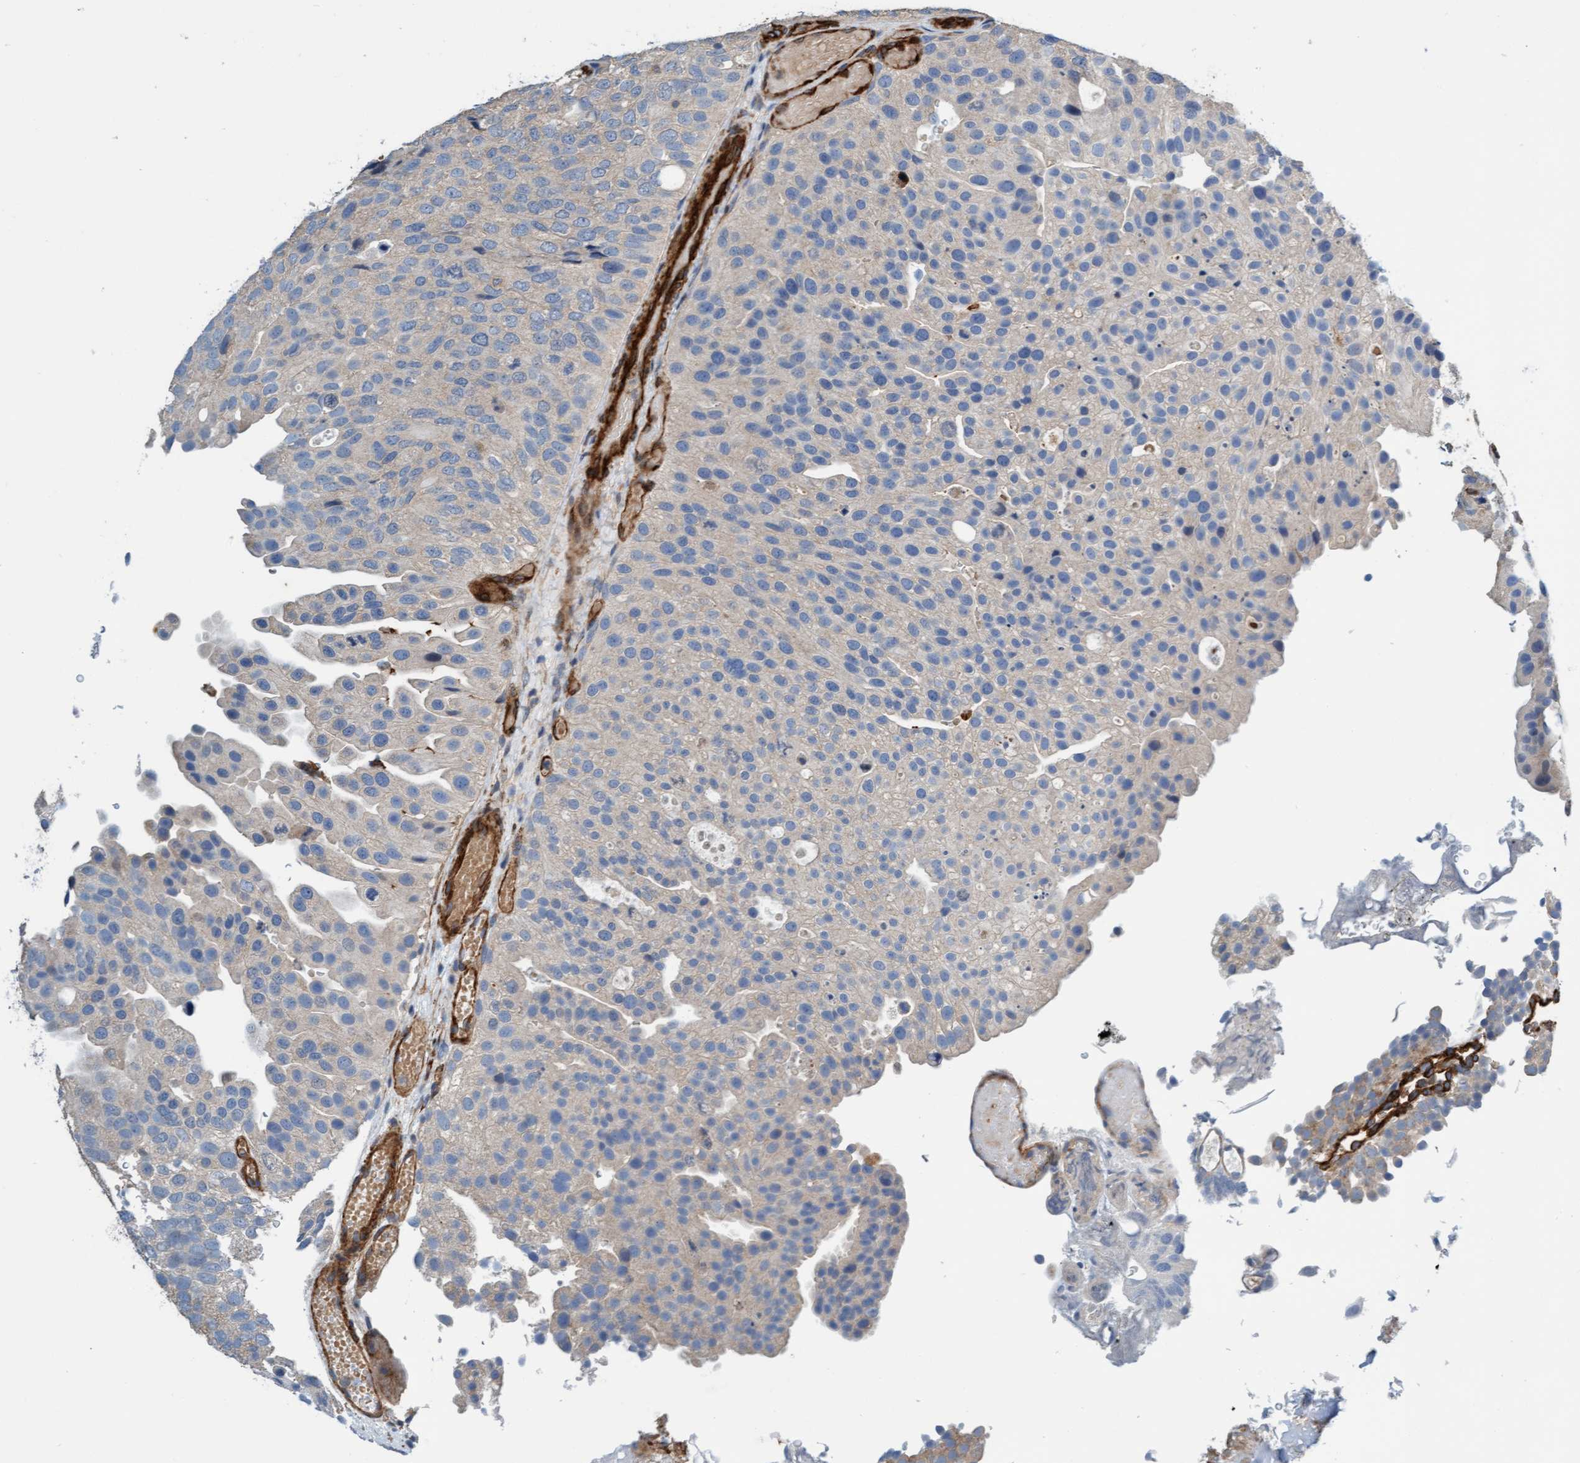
{"staining": {"intensity": "weak", "quantity": "<25%", "location": "cytoplasmic/membranous"}, "tissue": "urothelial cancer", "cell_type": "Tumor cells", "image_type": "cancer", "snomed": [{"axis": "morphology", "description": "Urothelial carcinoma, Low grade"}, {"axis": "topography", "description": "Urinary bladder"}], "caption": "Urothelial cancer stained for a protein using IHC reveals no expression tumor cells.", "gene": "FMNL3", "patient": {"sex": "male", "age": 78}}